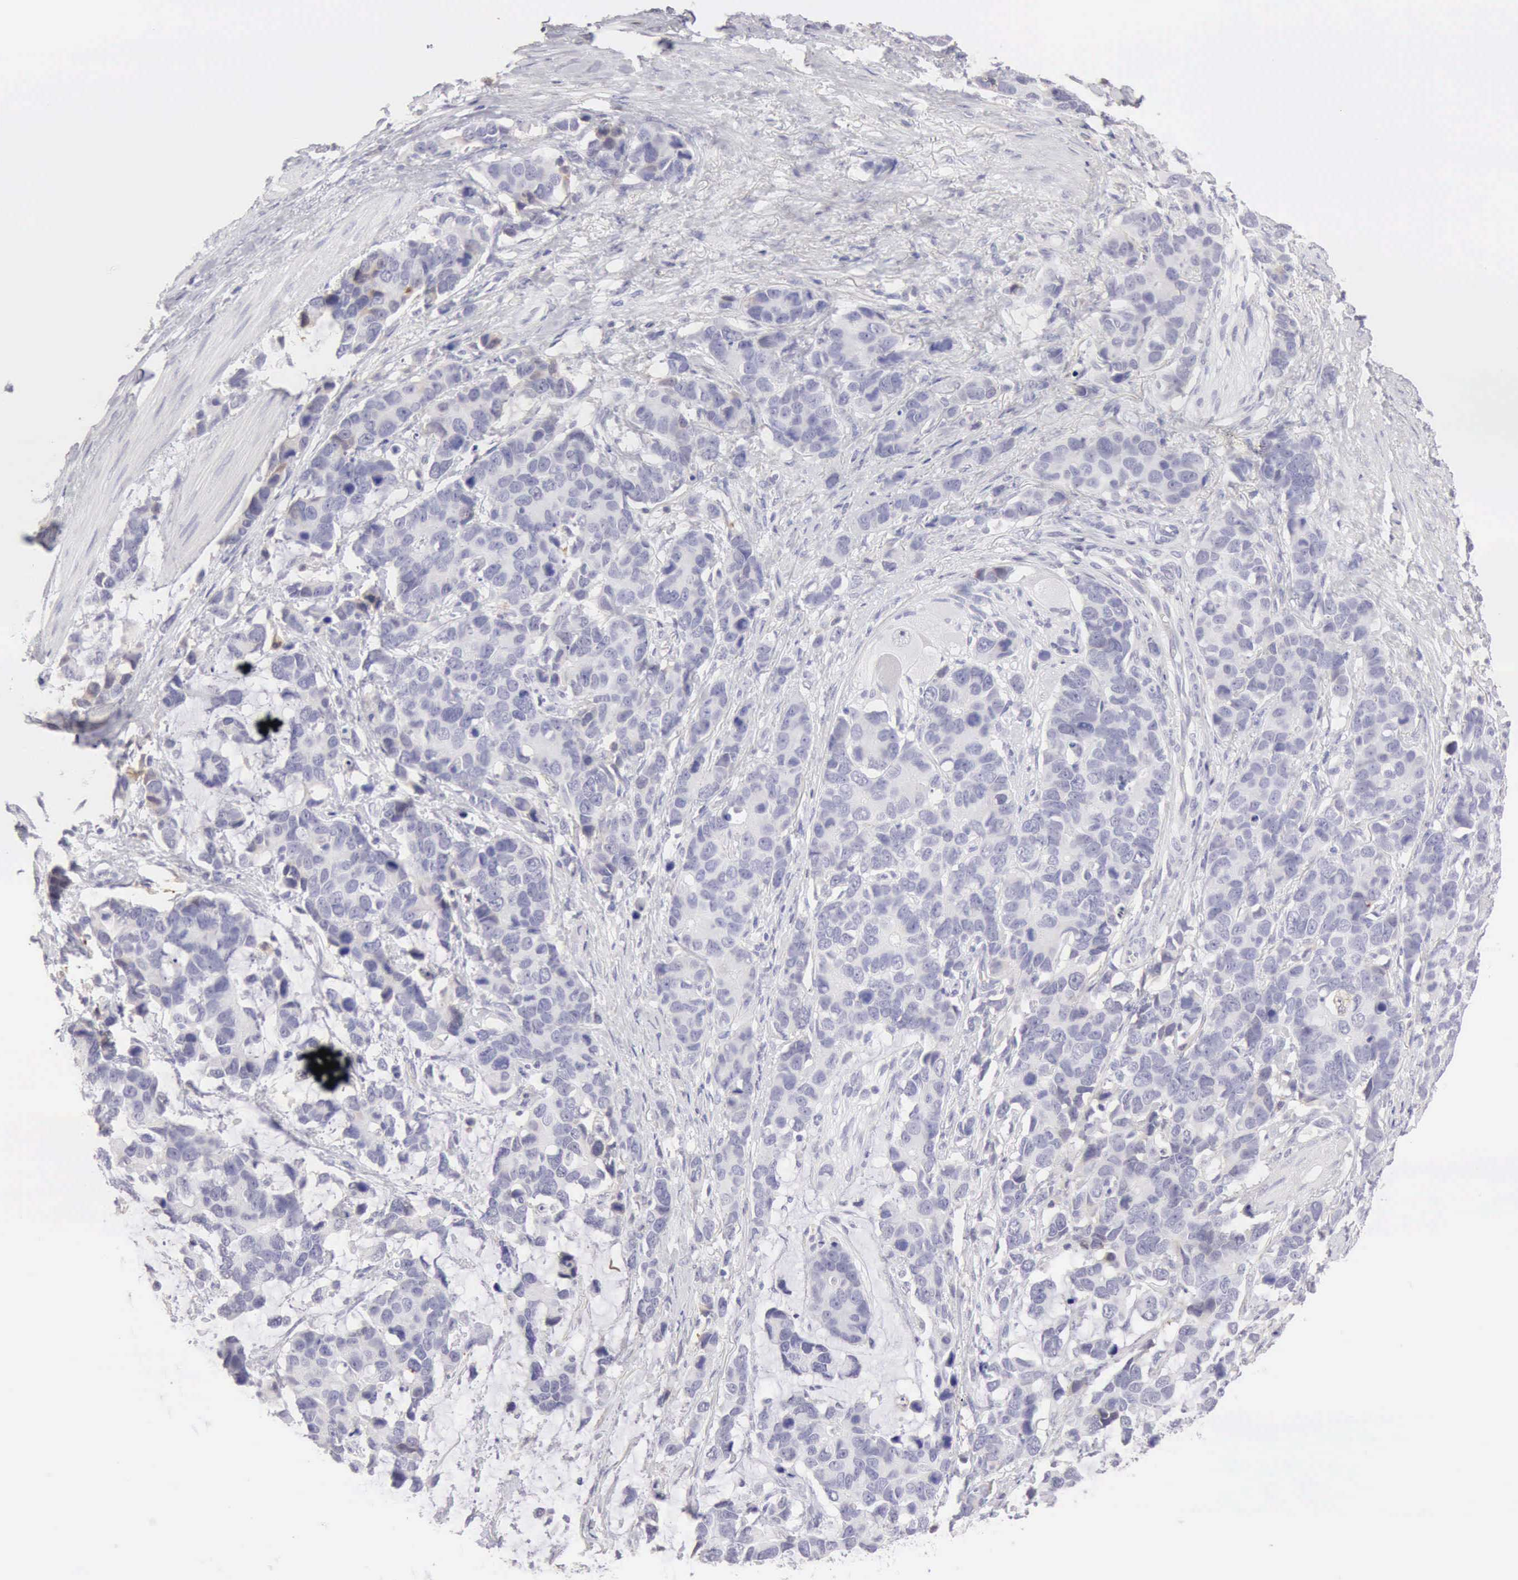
{"staining": {"intensity": "negative", "quantity": "none", "location": "none"}, "tissue": "stomach cancer", "cell_type": "Tumor cells", "image_type": "cancer", "snomed": [{"axis": "morphology", "description": "Adenocarcinoma, NOS"}, {"axis": "topography", "description": "Stomach, upper"}], "caption": "The IHC image has no significant staining in tumor cells of stomach cancer tissue.", "gene": "RNASE1", "patient": {"sex": "male", "age": 71}}